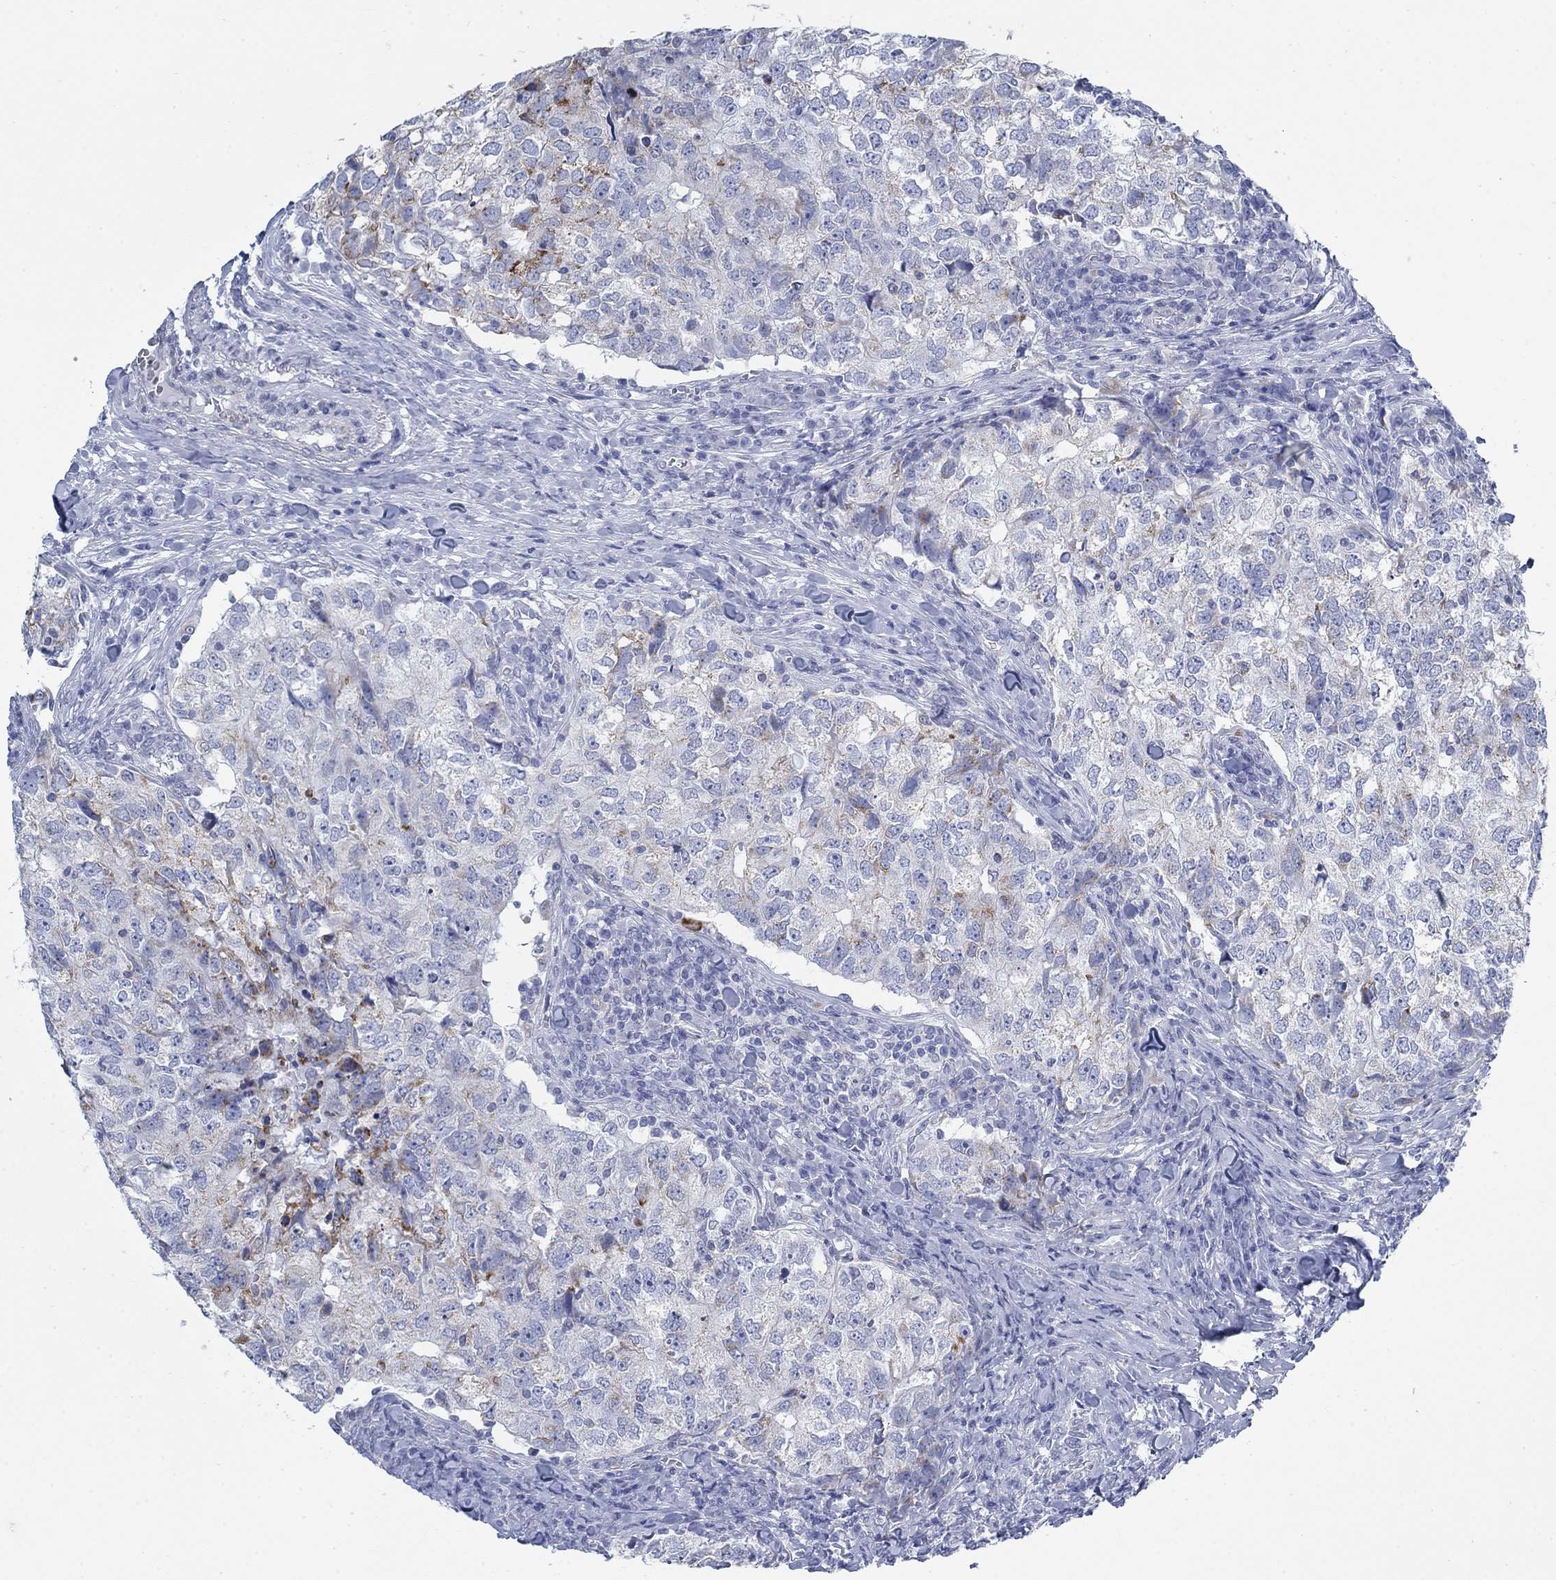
{"staining": {"intensity": "moderate", "quantity": "<25%", "location": "cytoplasmic/membranous"}, "tissue": "breast cancer", "cell_type": "Tumor cells", "image_type": "cancer", "snomed": [{"axis": "morphology", "description": "Duct carcinoma"}, {"axis": "topography", "description": "Breast"}], "caption": "A micrograph of human breast cancer (invasive ductal carcinoma) stained for a protein demonstrates moderate cytoplasmic/membranous brown staining in tumor cells.", "gene": "SCCPDH", "patient": {"sex": "female", "age": 30}}